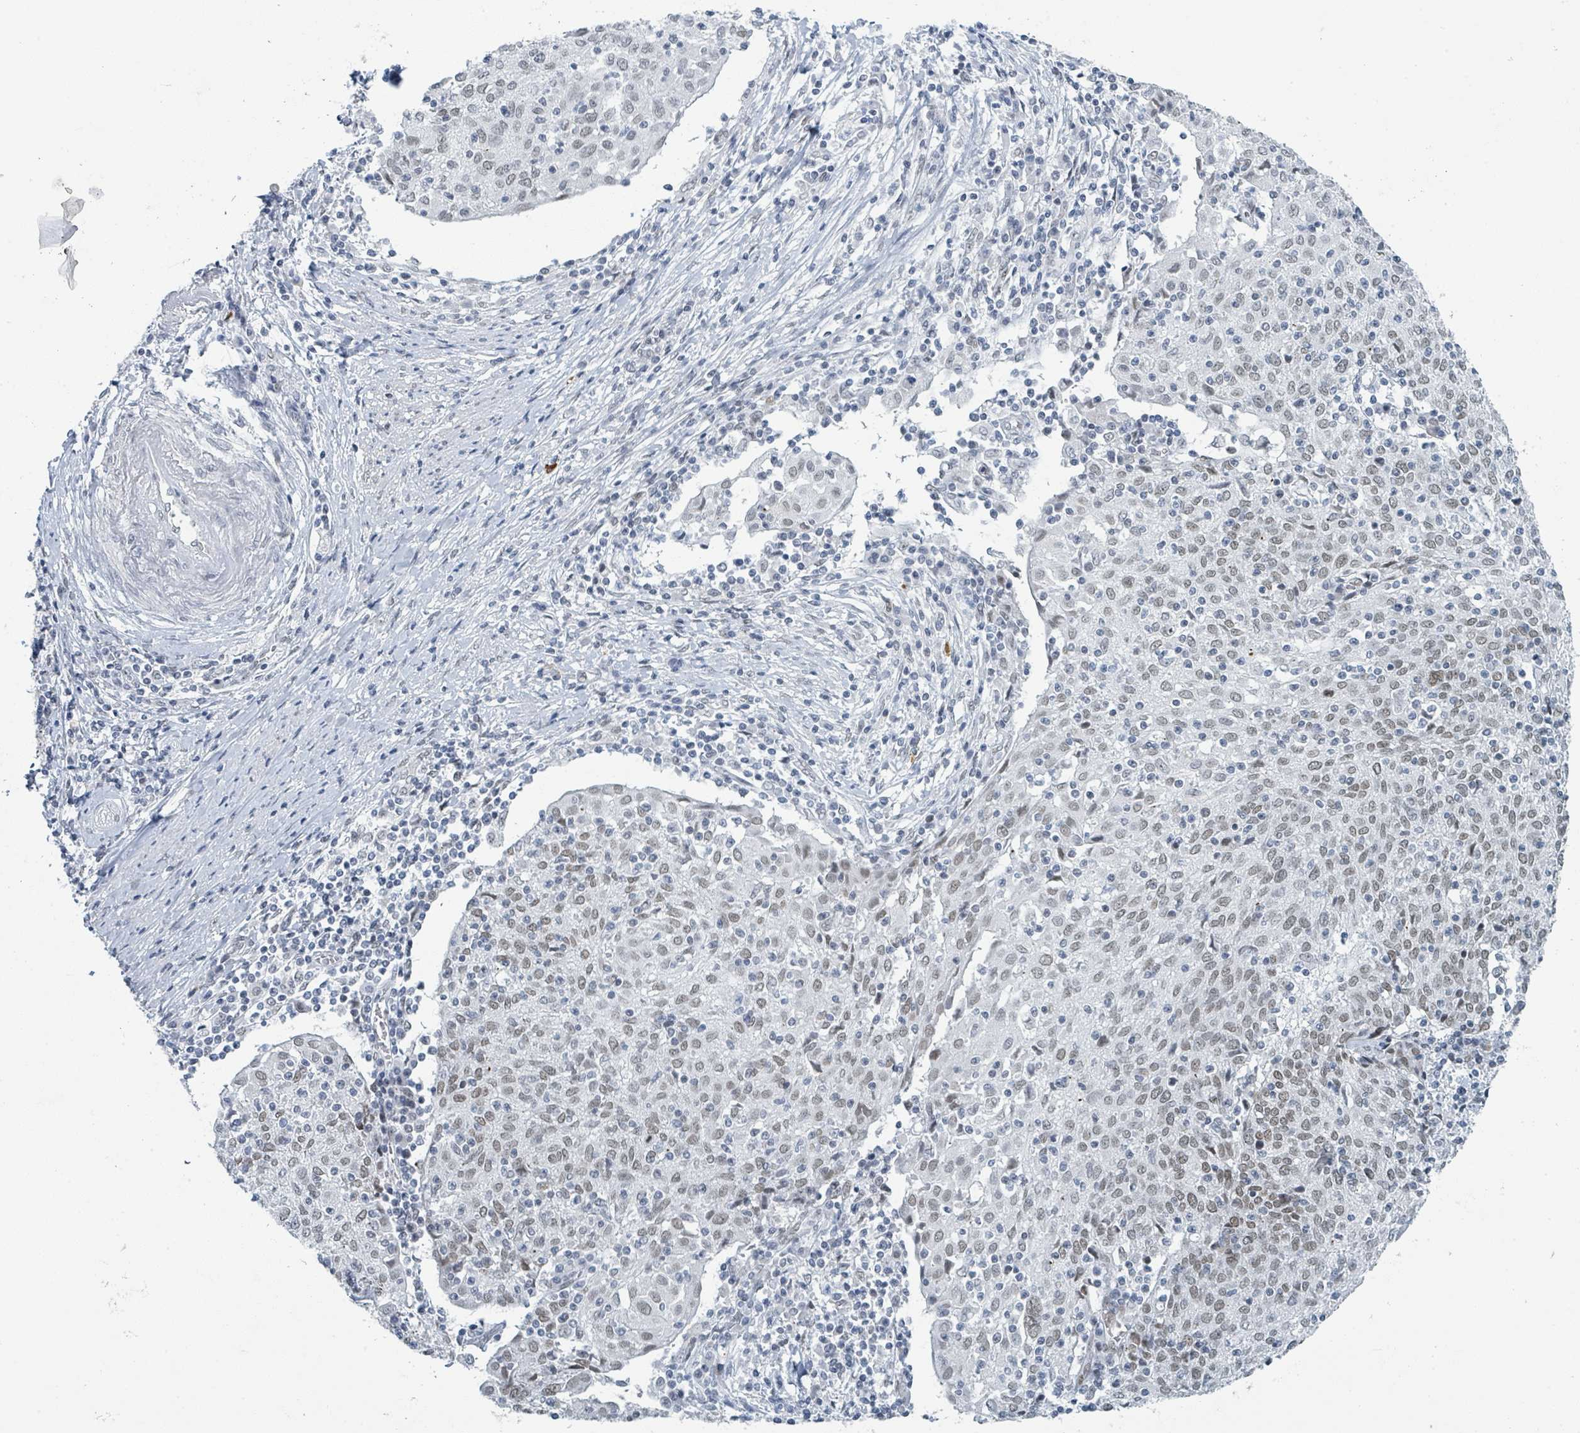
{"staining": {"intensity": "weak", "quantity": "25%-75%", "location": "nuclear"}, "tissue": "cervical cancer", "cell_type": "Tumor cells", "image_type": "cancer", "snomed": [{"axis": "morphology", "description": "Squamous cell carcinoma, NOS"}, {"axis": "topography", "description": "Cervix"}], "caption": "Cervical cancer (squamous cell carcinoma) tissue shows weak nuclear positivity in approximately 25%-75% of tumor cells", "gene": "EHMT2", "patient": {"sex": "female", "age": 52}}